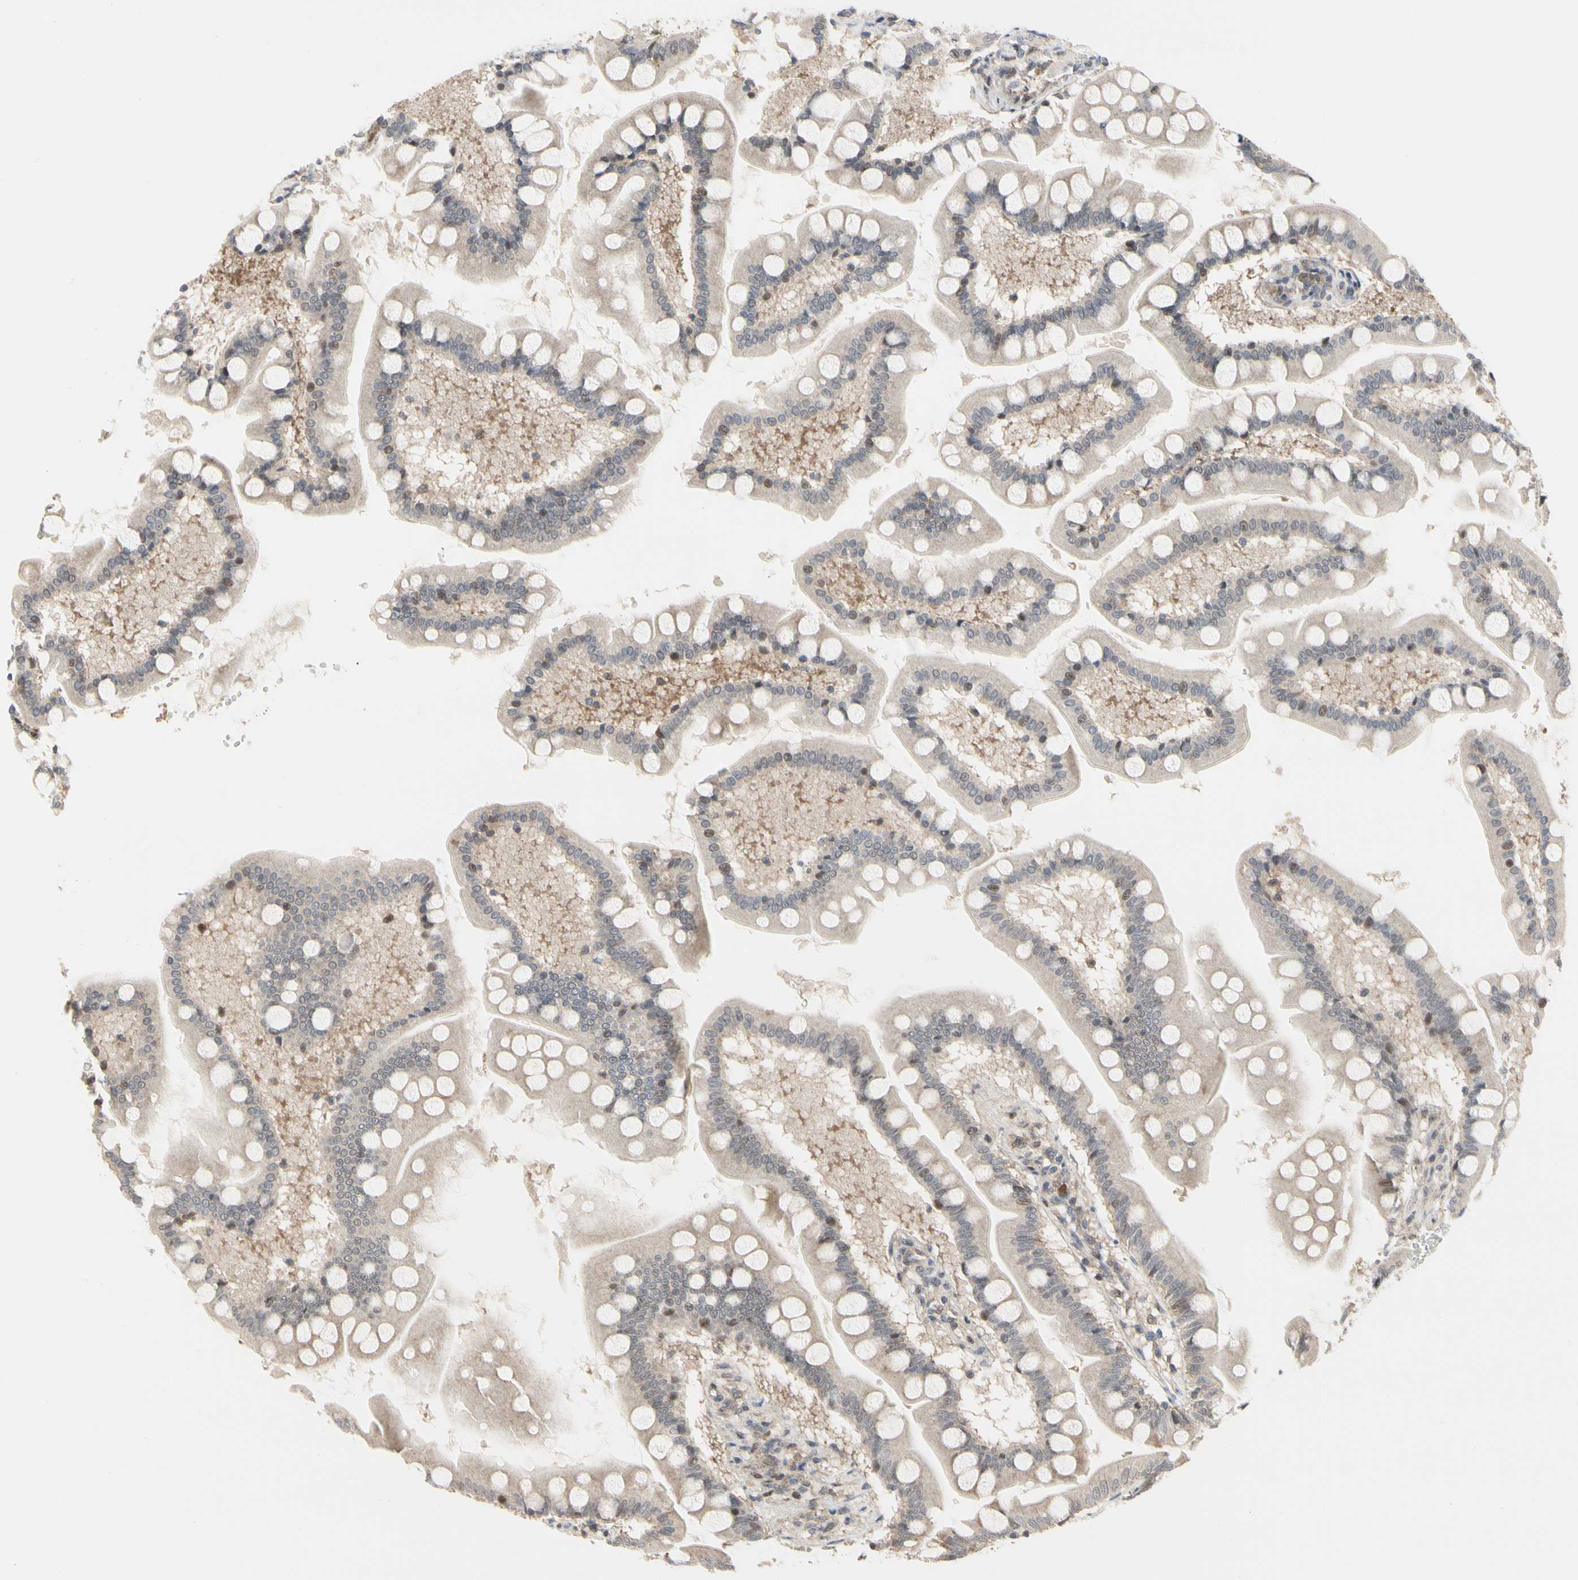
{"staining": {"intensity": "moderate", "quantity": ">75%", "location": "cytoplasmic/membranous"}, "tissue": "small intestine", "cell_type": "Glandular cells", "image_type": "normal", "snomed": [{"axis": "morphology", "description": "Normal tissue, NOS"}, {"axis": "topography", "description": "Small intestine"}], "caption": "IHC staining of normal small intestine, which reveals medium levels of moderate cytoplasmic/membranous staining in about >75% of glandular cells indicating moderate cytoplasmic/membranous protein staining. The staining was performed using DAB (3,3'-diaminobenzidine) (brown) for protein detection and nuclei were counterstained in hematoxylin (blue).", "gene": "CDK5", "patient": {"sex": "male", "age": 41}}